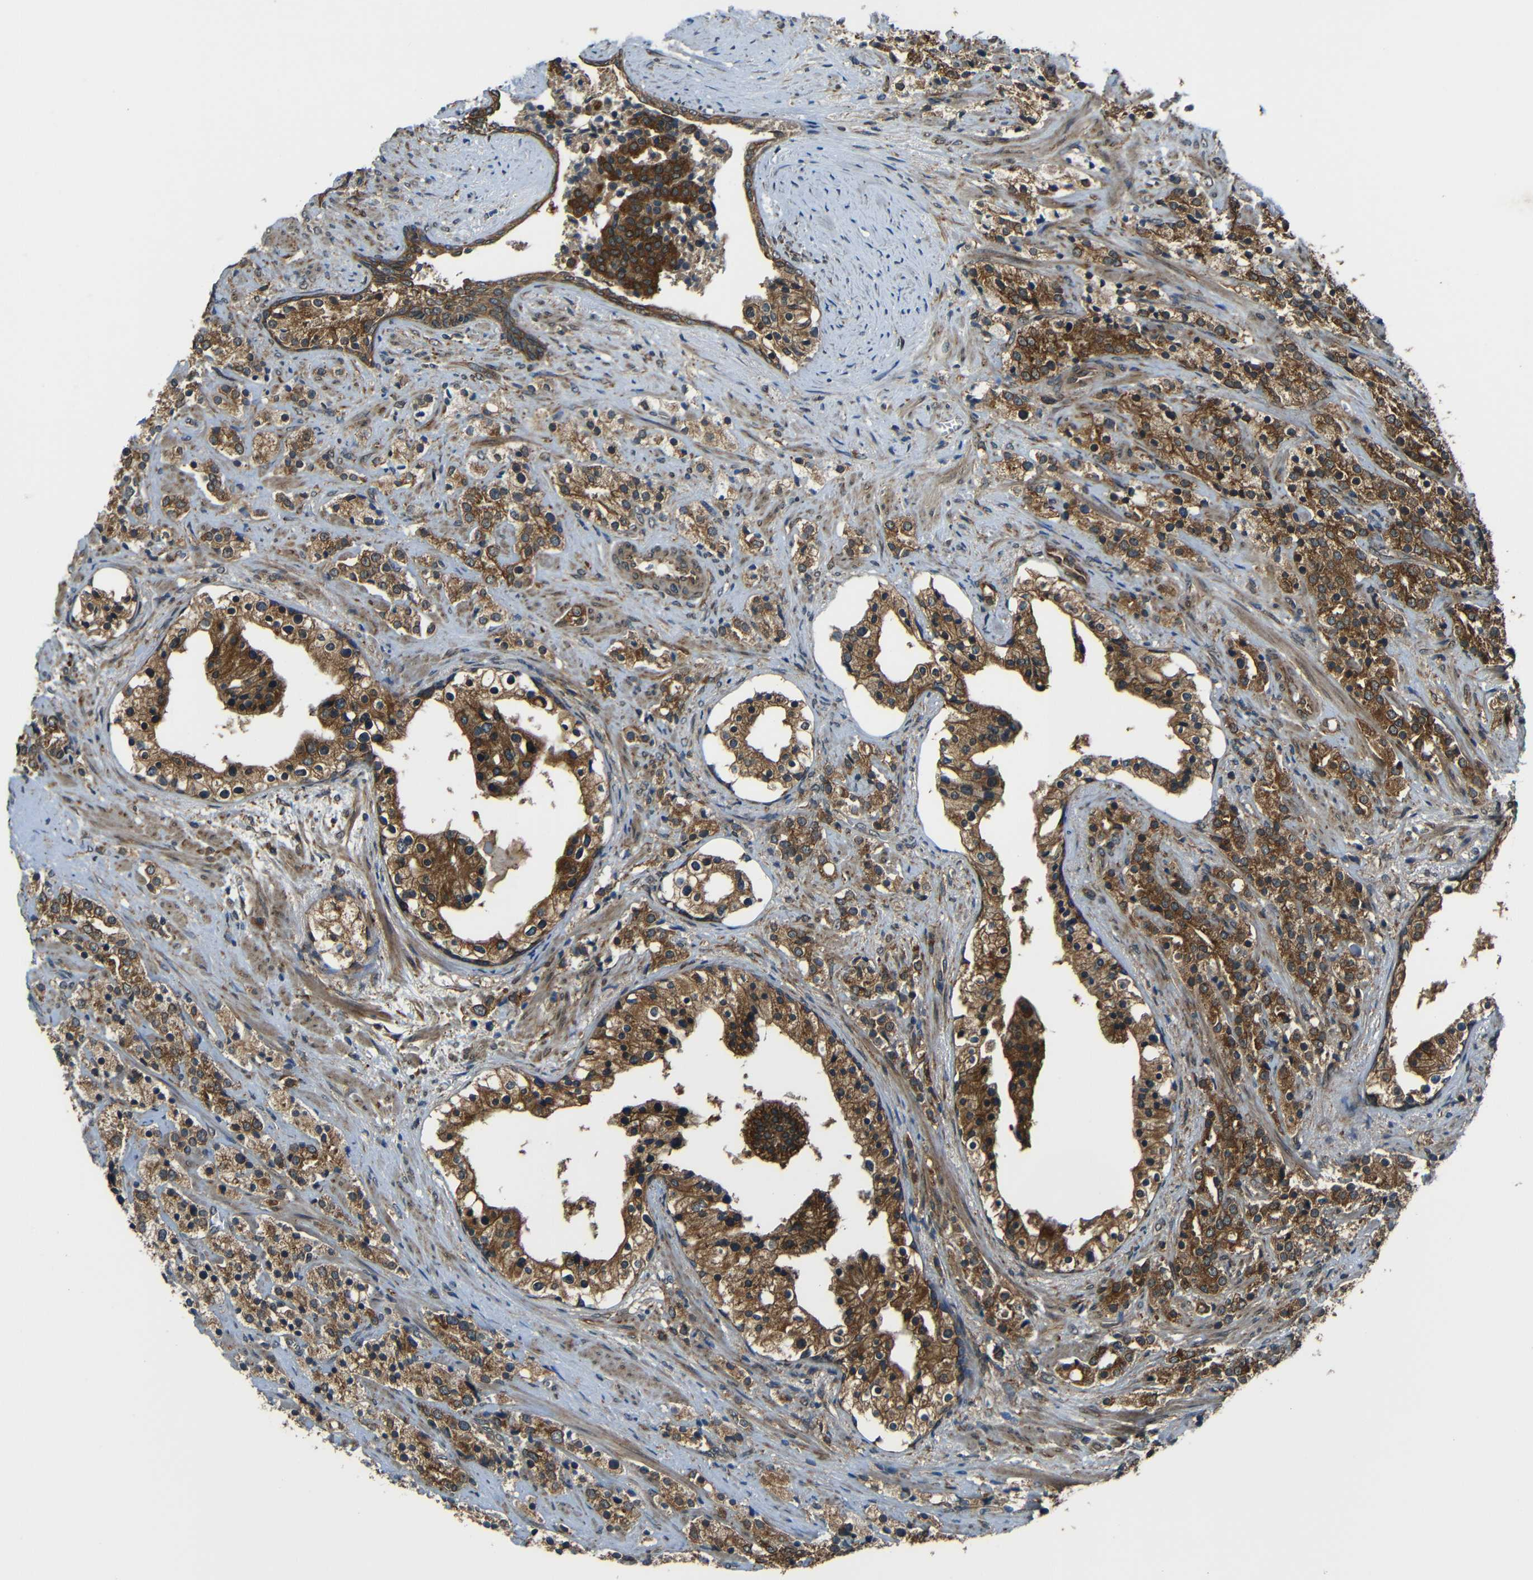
{"staining": {"intensity": "strong", "quantity": "25%-75%", "location": "cytoplasmic/membranous"}, "tissue": "prostate cancer", "cell_type": "Tumor cells", "image_type": "cancer", "snomed": [{"axis": "morphology", "description": "Adenocarcinoma, High grade"}, {"axis": "topography", "description": "Prostate"}], "caption": "Immunohistochemistry (IHC) histopathology image of human high-grade adenocarcinoma (prostate) stained for a protein (brown), which shows high levels of strong cytoplasmic/membranous staining in approximately 25%-75% of tumor cells.", "gene": "VAPB", "patient": {"sex": "male", "age": 71}}